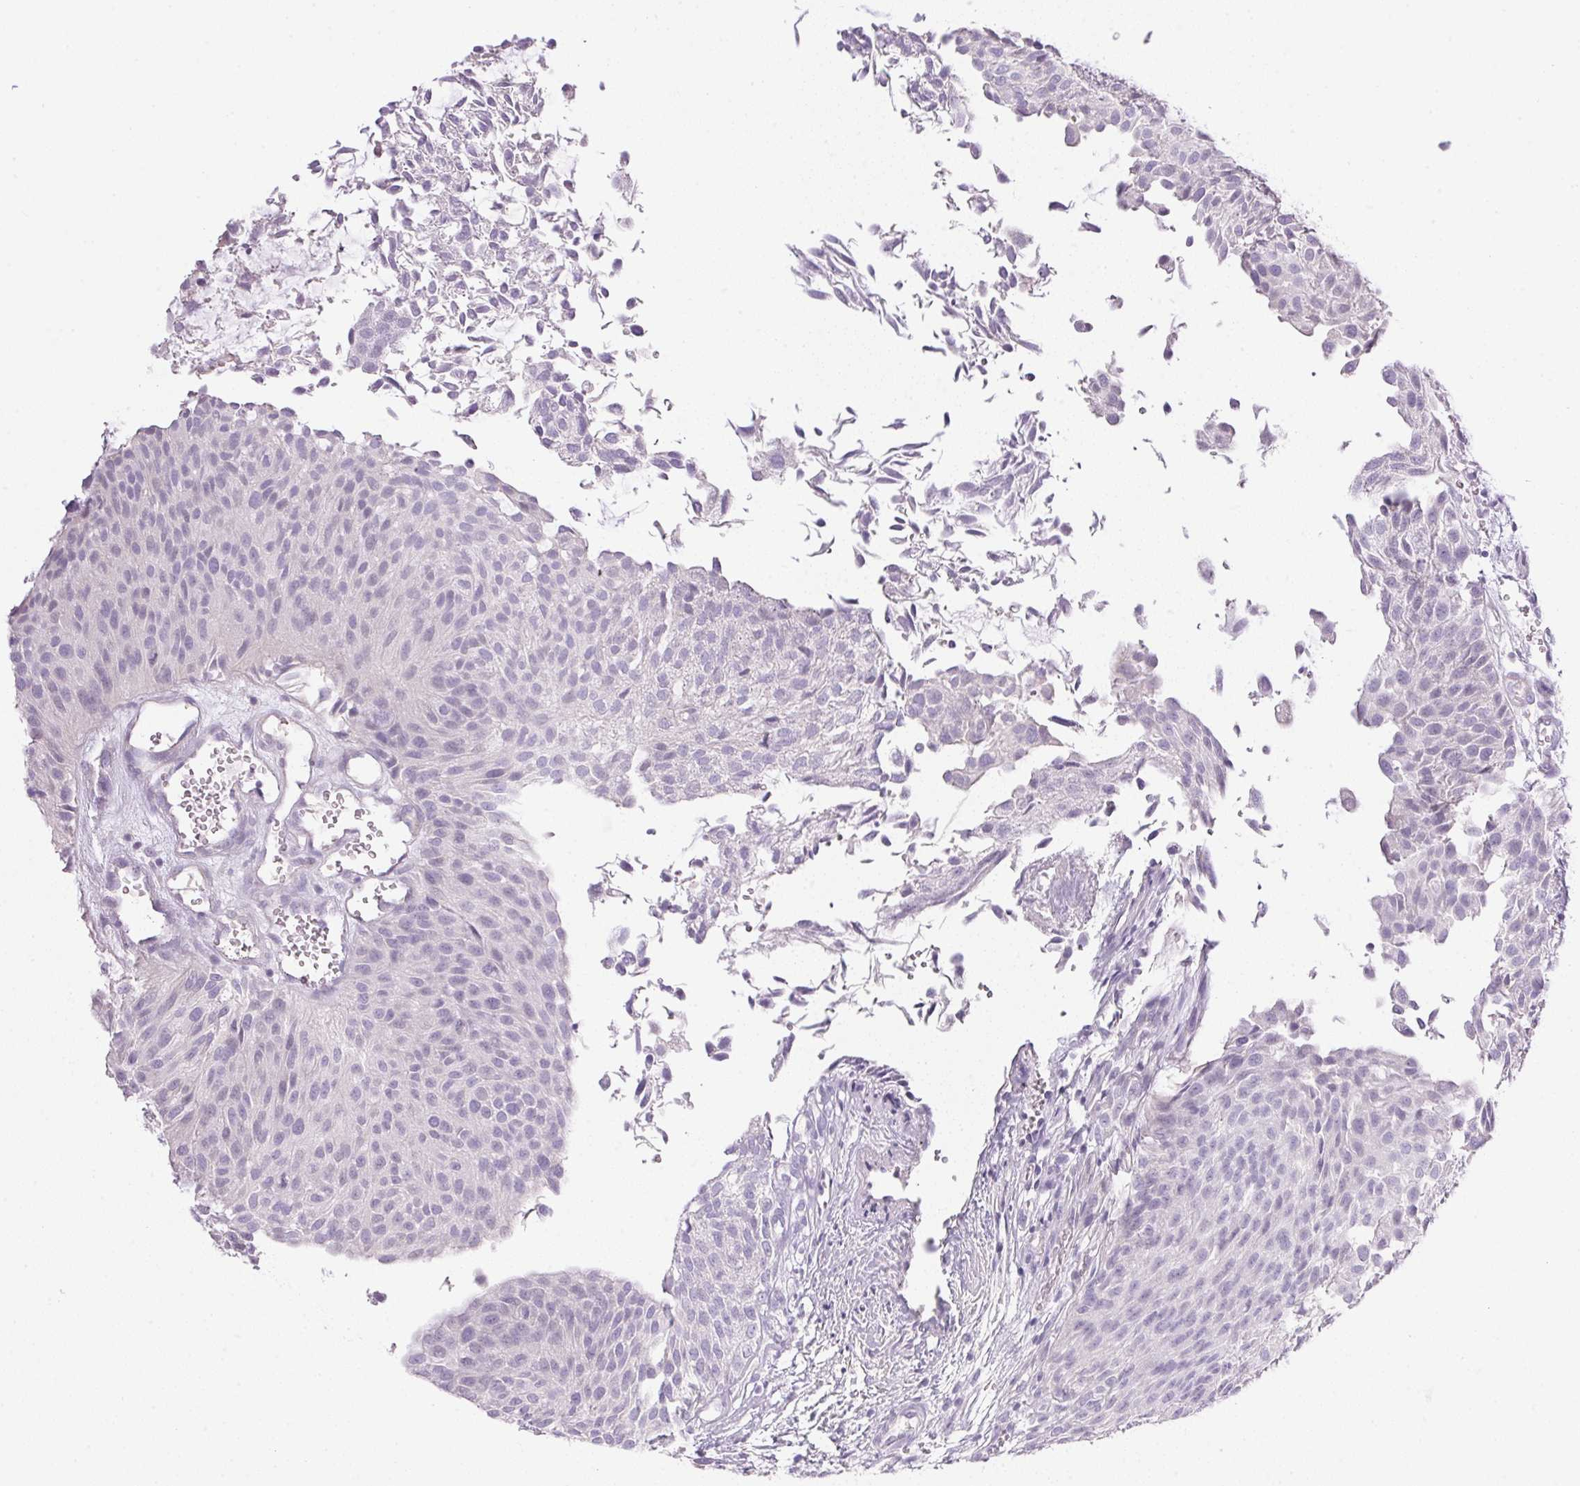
{"staining": {"intensity": "negative", "quantity": "none", "location": "none"}, "tissue": "urothelial cancer", "cell_type": "Tumor cells", "image_type": "cancer", "snomed": [{"axis": "morphology", "description": "Urothelial carcinoma, NOS"}, {"axis": "topography", "description": "Urinary bladder"}], "caption": "Immunohistochemistry of human urothelial cancer demonstrates no expression in tumor cells.", "gene": "ATP6V0A4", "patient": {"sex": "male", "age": 84}}